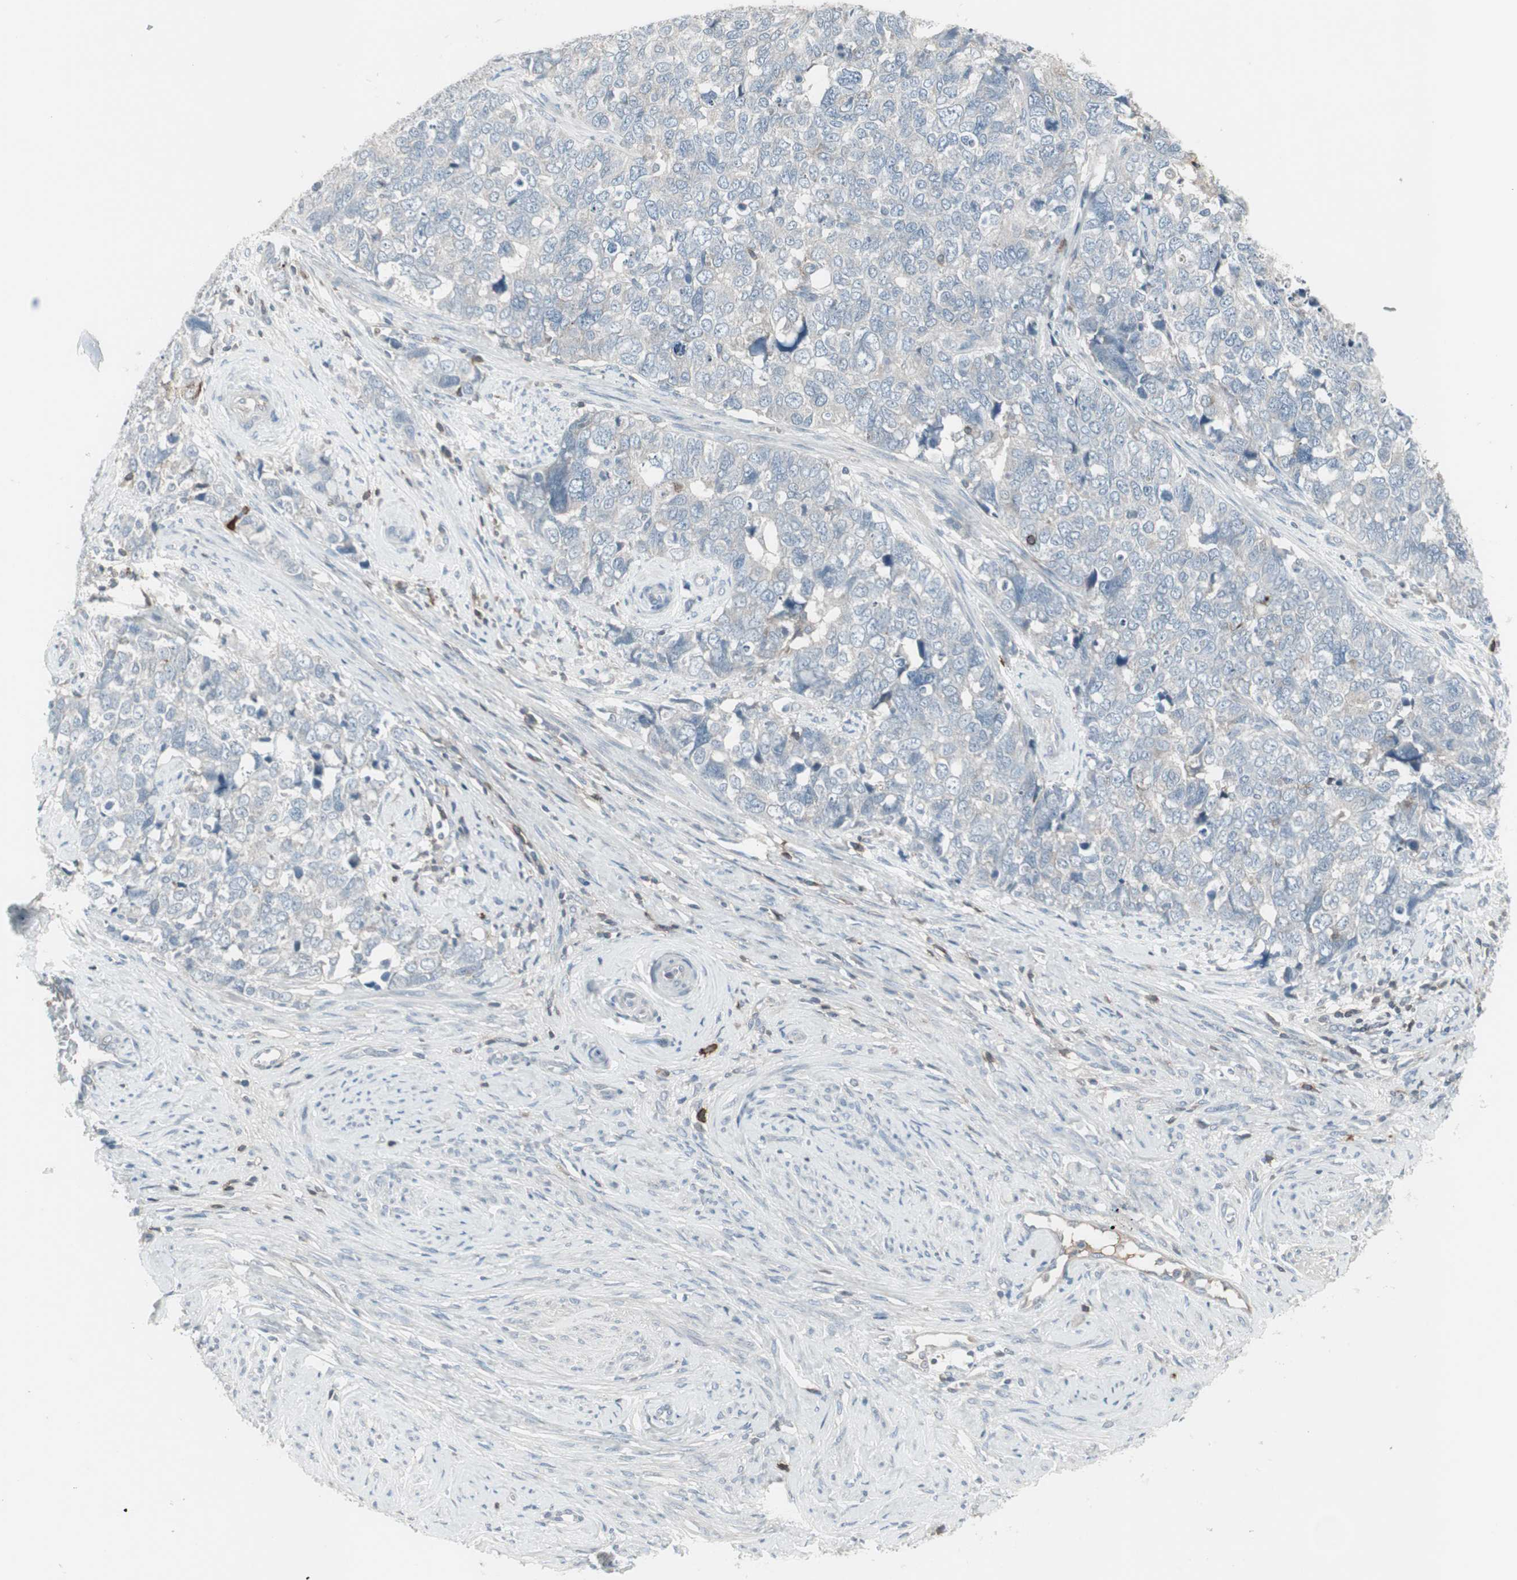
{"staining": {"intensity": "negative", "quantity": "none", "location": "none"}, "tissue": "cervical cancer", "cell_type": "Tumor cells", "image_type": "cancer", "snomed": [{"axis": "morphology", "description": "Squamous cell carcinoma, NOS"}, {"axis": "topography", "description": "Cervix"}], "caption": "Cervical cancer stained for a protein using immunohistochemistry (IHC) exhibits no positivity tumor cells.", "gene": "ZSCAN32", "patient": {"sex": "female", "age": 63}}